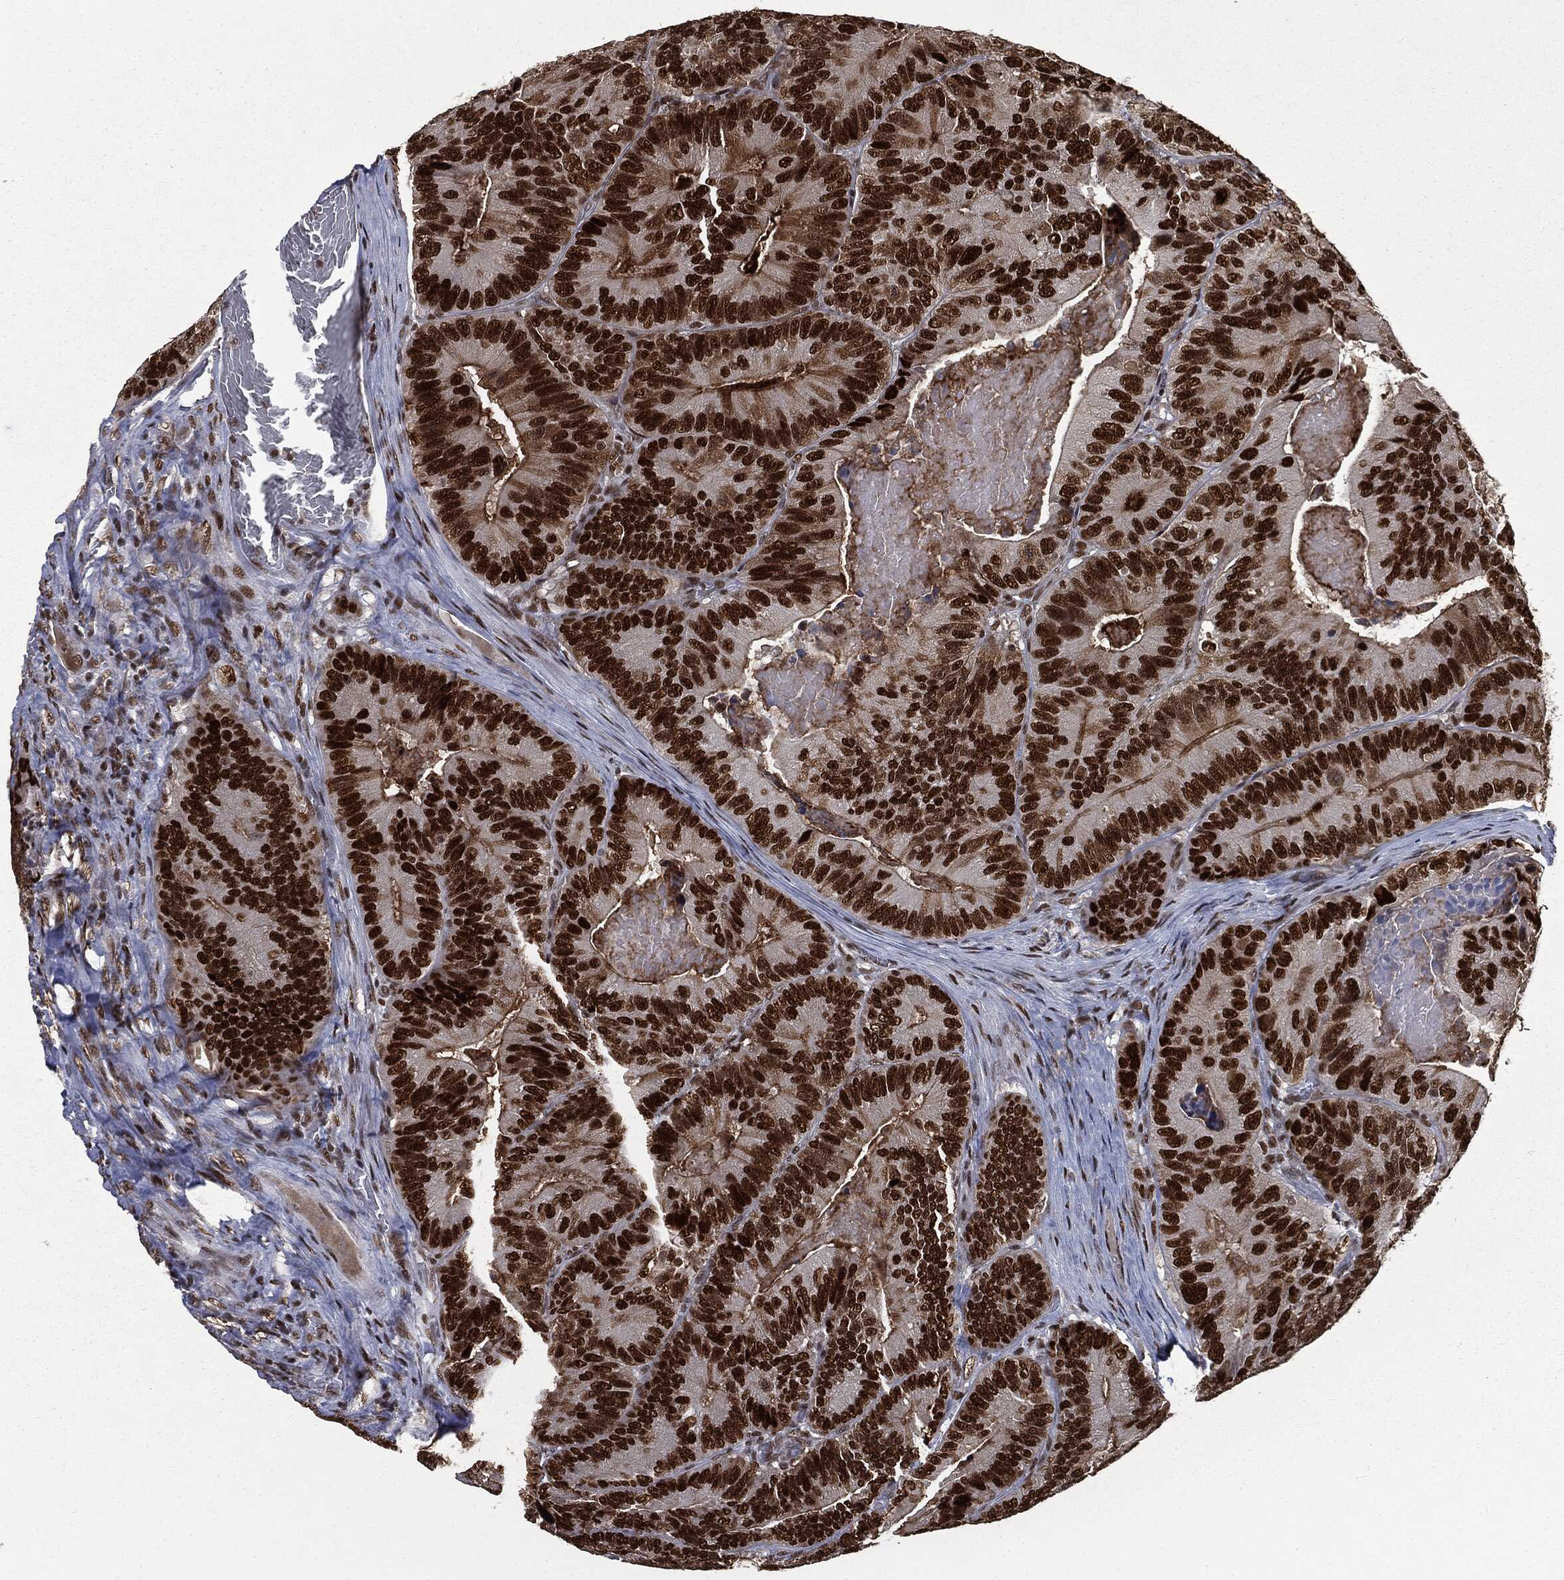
{"staining": {"intensity": "strong", "quantity": ">75%", "location": "nuclear"}, "tissue": "colorectal cancer", "cell_type": "Tumor cells", "image_type": "cancer", "snomed": [{"axis": "morphology", "description": "Adenocarcinoma, NOS"}, {"axis": "topography", "description": "Colon"}], "caption": "Brown immunohistochemical staining in human colorectal cancer displays strong nuclear staining in approximately >75% of tumor cells.", "gene": "DPH2", "patient": {"sex": "female", "age": 86}}